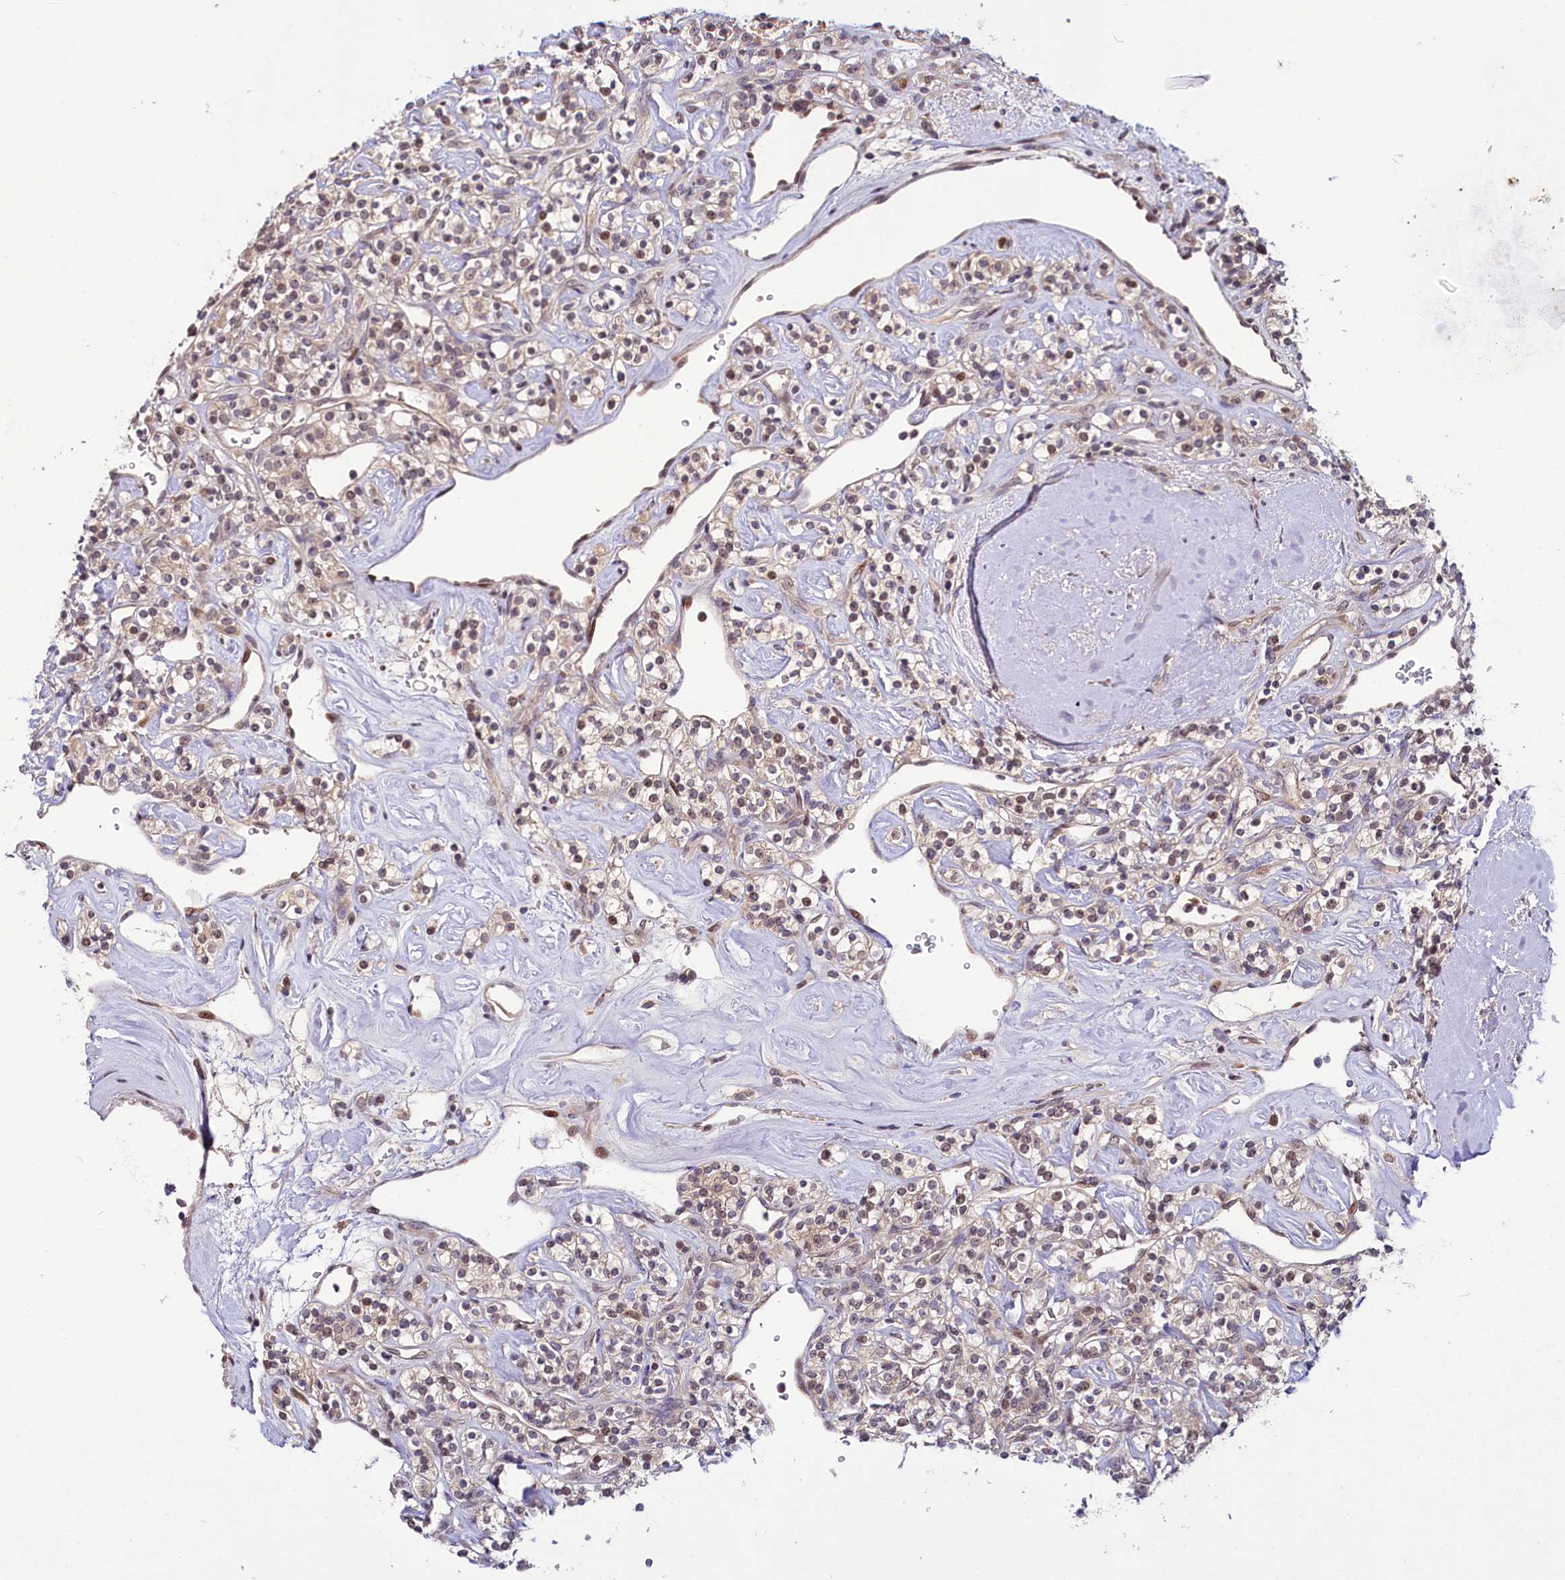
{"staining": {"intensity": "weak", "quantity": "25%-75%", "location": "nuclear"}, "tissue": "renal cancer", "cell_type": "Tumor cells", "image_type": "cancer", "snomed": [{"axis": "morphology", "description": "Adenocarcinoma, NOS"}, {"axis": "topography", "description": "Kidney"}], "caption": "Approximately 25%-75% of tumor cells in human renal adenocarcinoma reveal weak nuclear protein staining as visualized by brown immunohistochemical staining.", "gene": "N4BP2L1", "patient": {"sex": "male", "age": 77}}